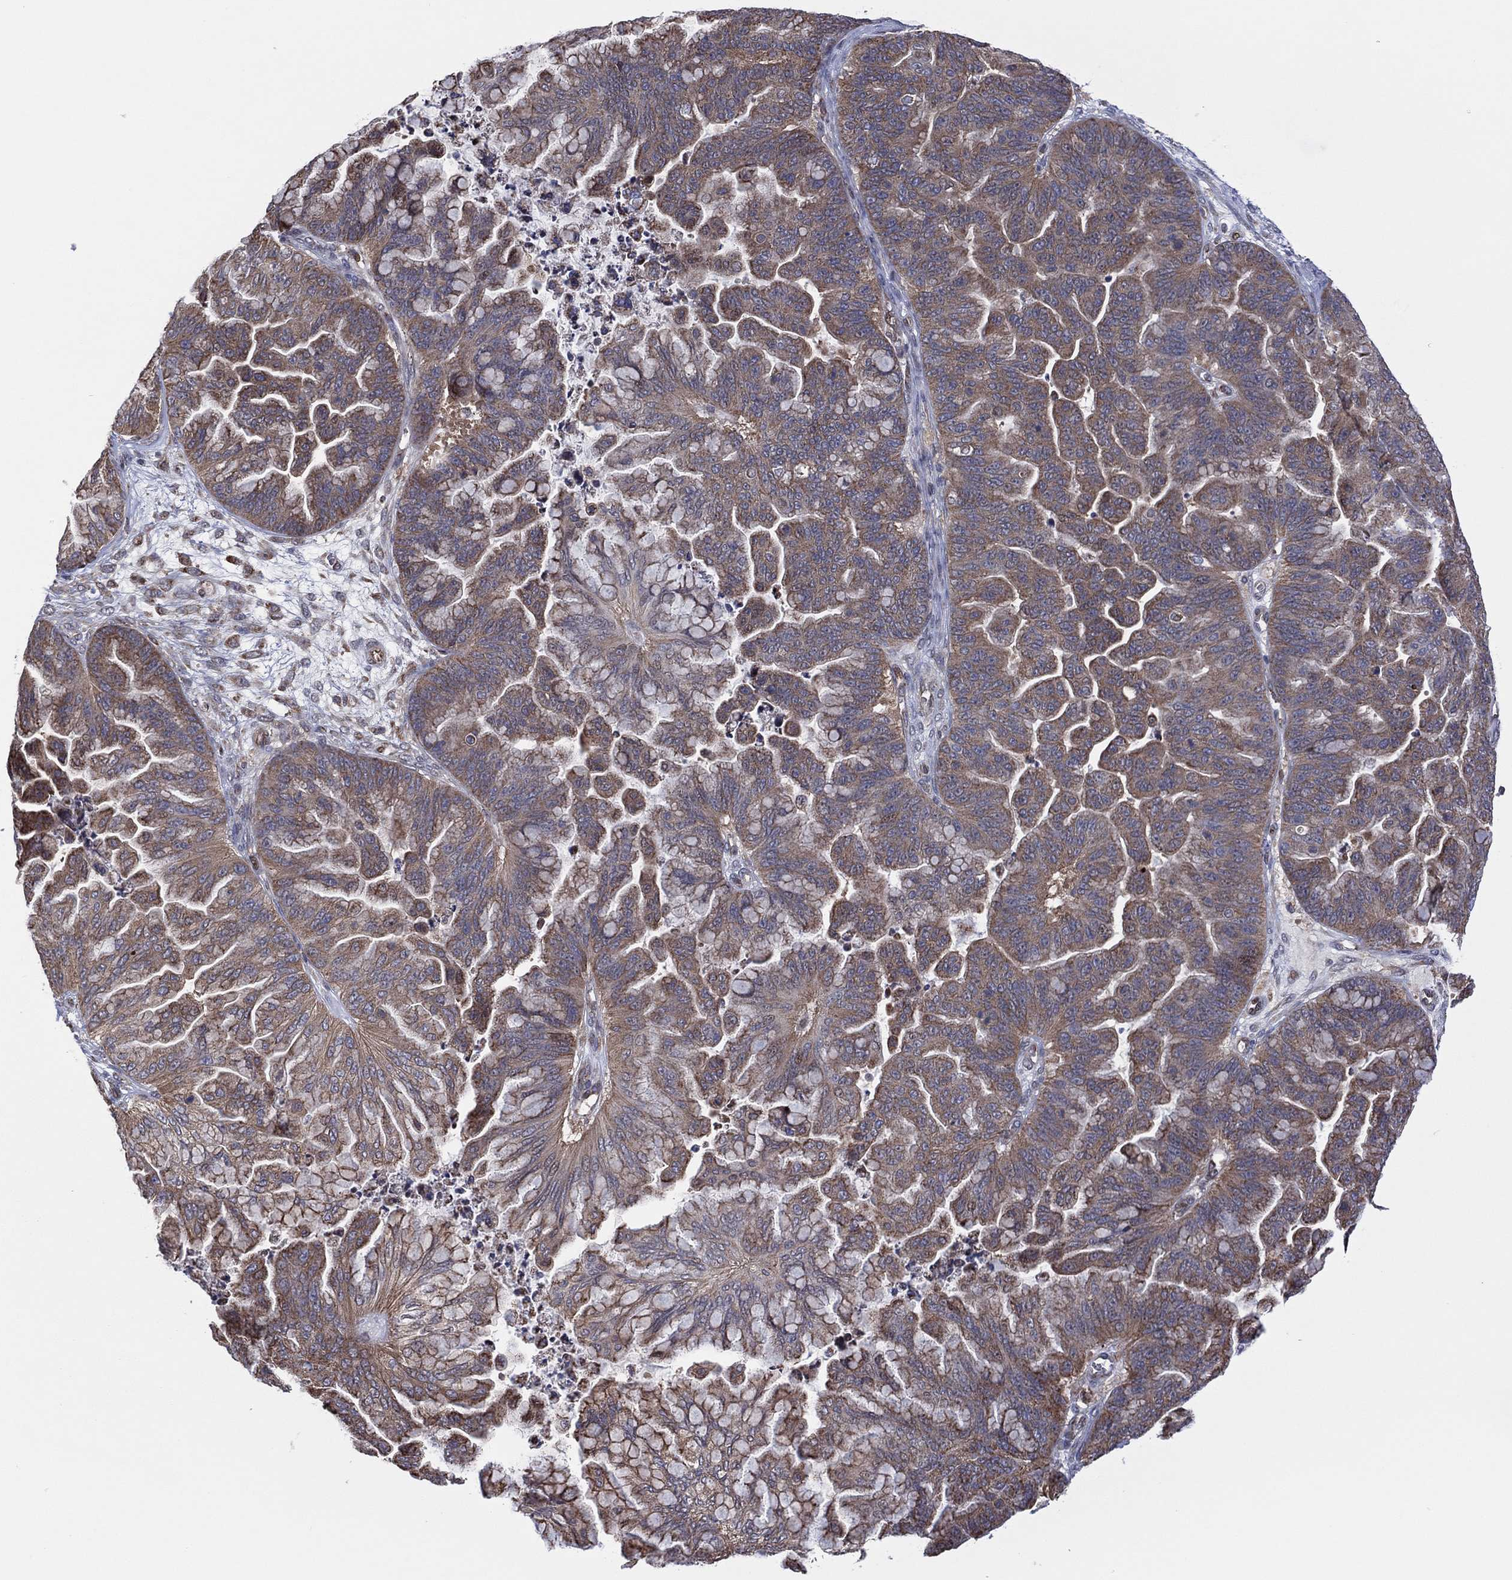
{"staining": {"intensity": "moderate", "quantity": "25%-75%", "location": "cytoplasmic/membranous"}, "tissue": "ovarian cancer", "cell_type": "Tumor cells", "image_type": "cancer", "snomed": [{"axis": "morphology", "description": "Cystadenocarcinoma, mucinous, NOS"}, {"axis": "topography", "description": "Ovary"}], "caption": "This image exhibits immunohistochemistry (IHC) staining of ovarian cancer (mucinous cystadenocarcinoma), with medium moderate cytoplasmic/membranous positivity in approximately 25%-75% of tumor cells.", "gene": "PIDD1", "patient": {"sex": "female", "age": 67}}